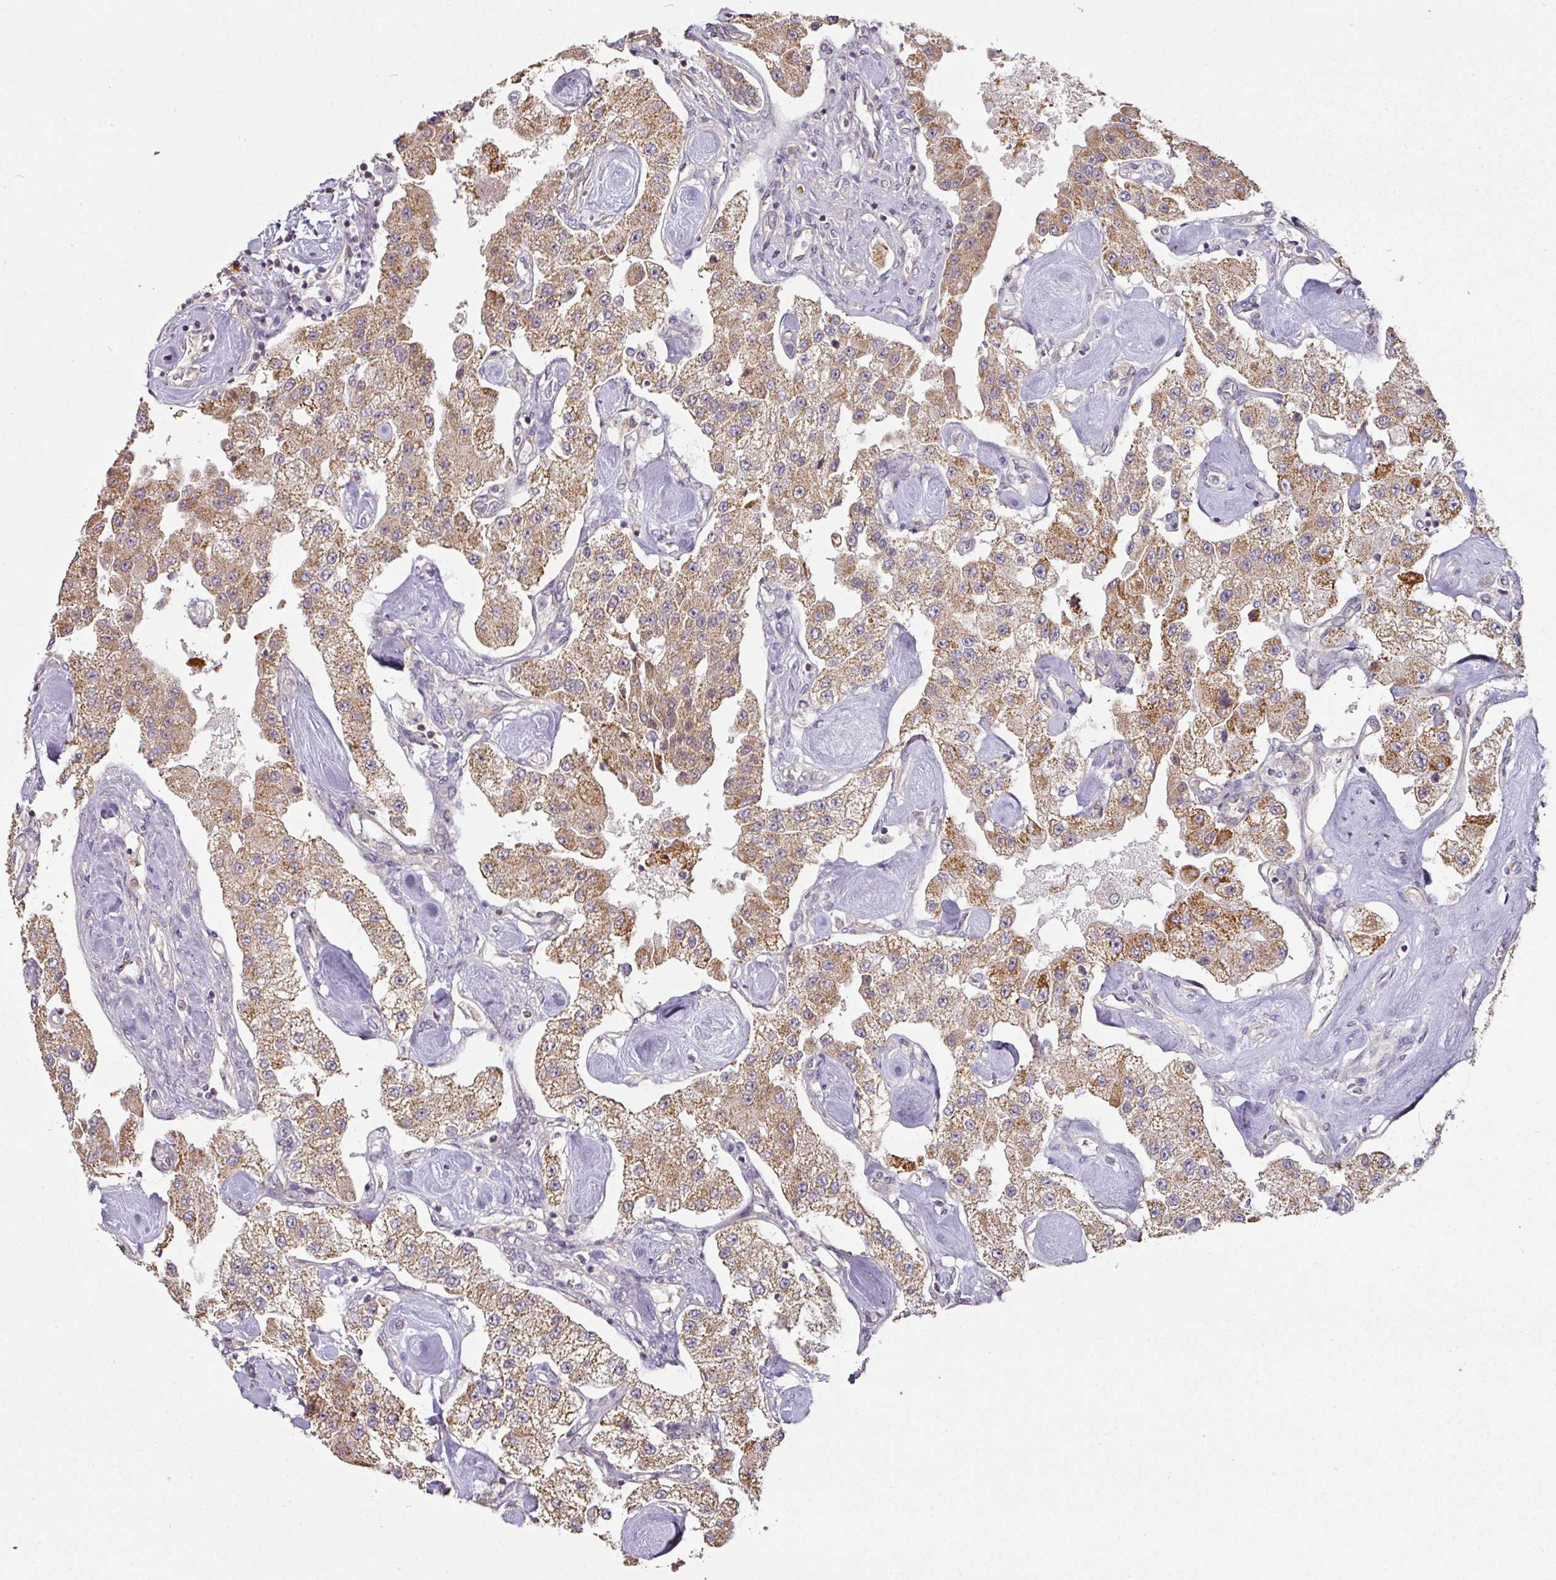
{"staining": {"intensity": "moderate", "quantity": ">75%", "location": "cytoplasmic/membranous"}, "tissue": "carcinoid", "cell_type": "Tumor cells", "image_type": "cancer", "snomed": [{"axis": "morphology", "description": "Carcinoid, malignant, NOS"}, {"axis": "topography", "description": "Pancreas"}], "caption": "A histopathology image of human carcinoid stained for a protein displays moderate cytoplasmic/membranous brown staining in tumor cells. (Stains: DAB in brown, nuclei in blue, Microscopy: brightfield microscopy at high magnification).", "gene": "MYOM2", "patient": {"sex": "male", "age": 41}}